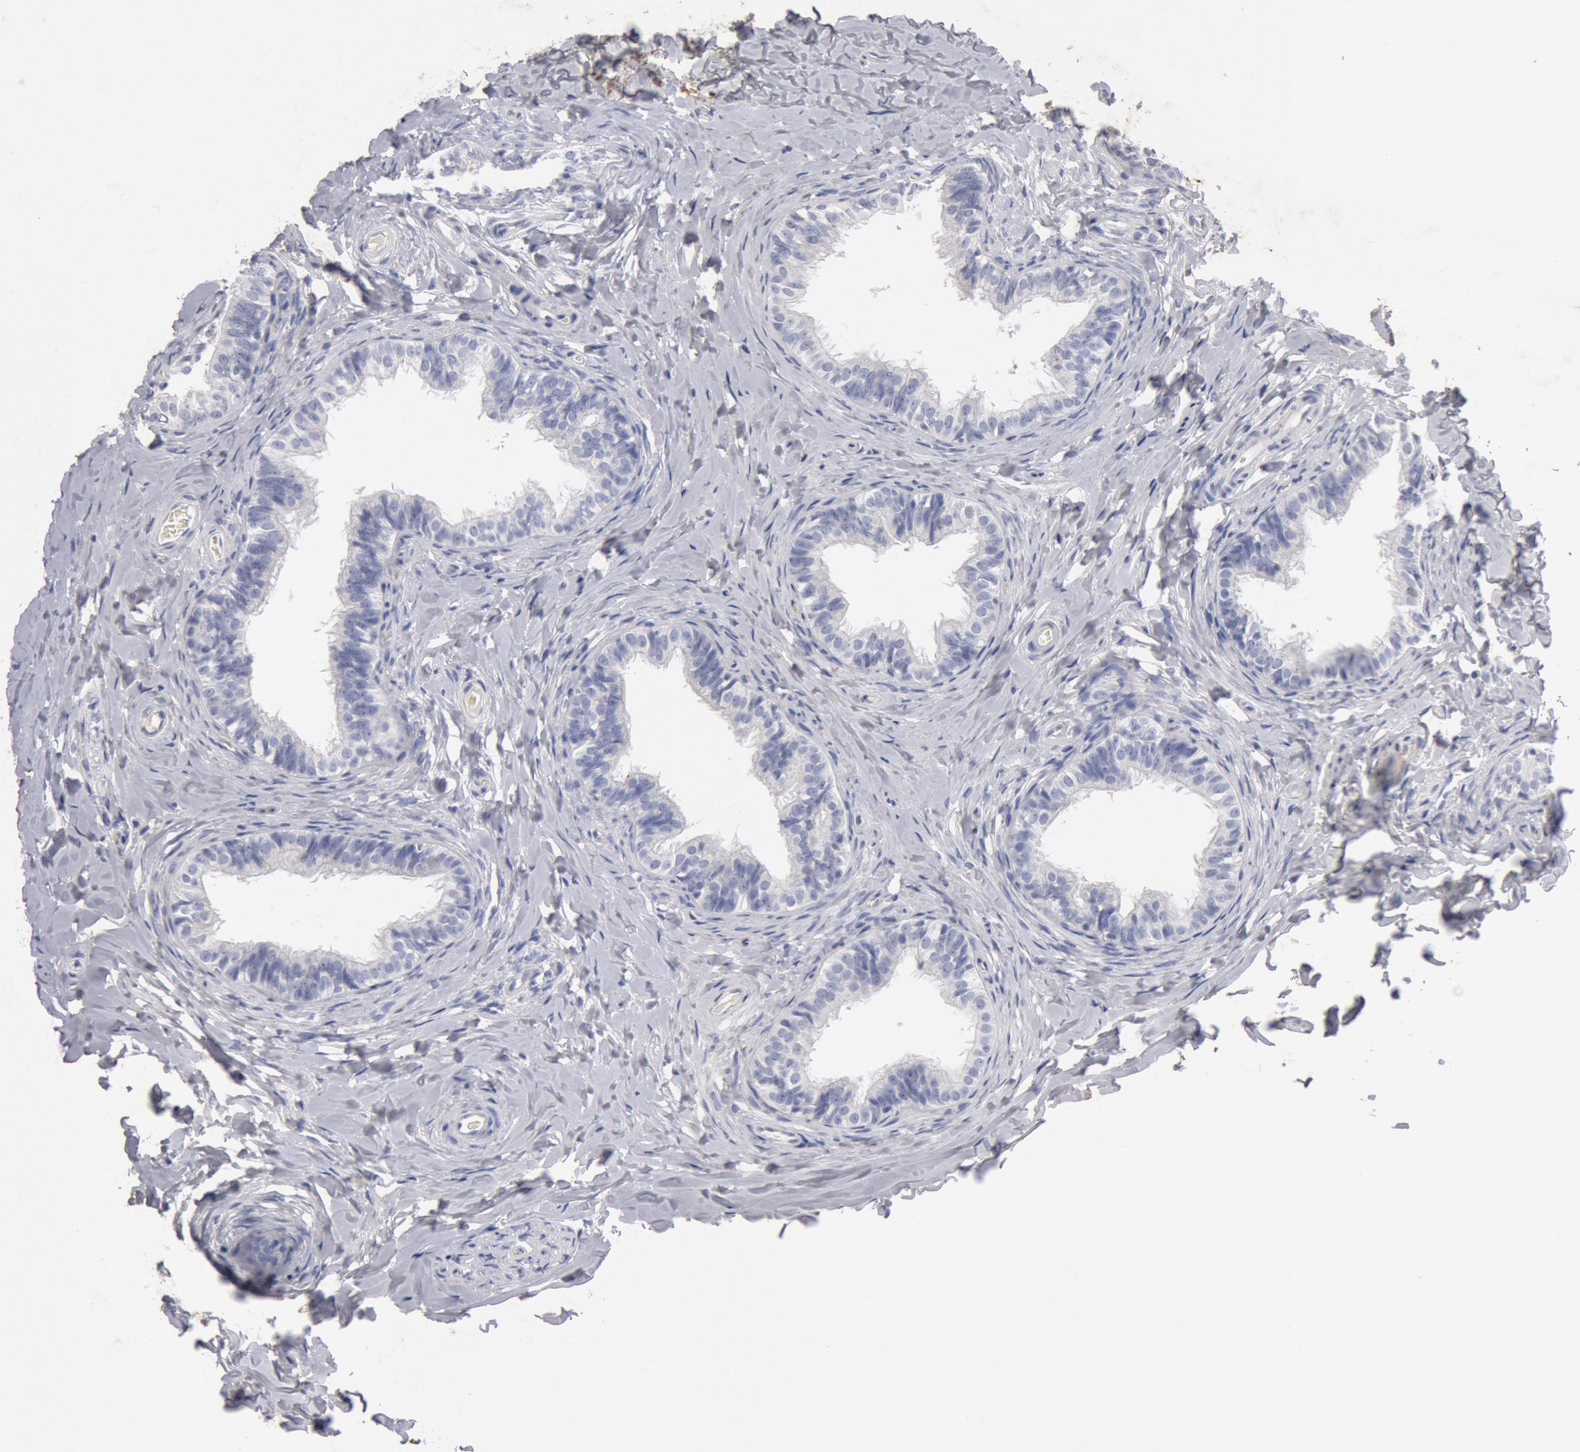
{"staining": {"intensity": "negative", "quantity": "none", "location": "none"}, "tissue": "epididymis", "cell_type": "Glandular cells", "image_type": "normal", "snomed": [{"axis": "morphology", "description": "Normal tissue, NOS"}, {"axis": "topography", "description": "Epididymis"}], "caption": "High power microscopy micrograph of an immunohistochemistry micrograph of unremarkable epididymis, revealing no significant staining in glandular cells. (IHC, brightfield microscopy, high magnification).", "gene": "FOXA2", "patient": {"sex": "male", "age": 26}}